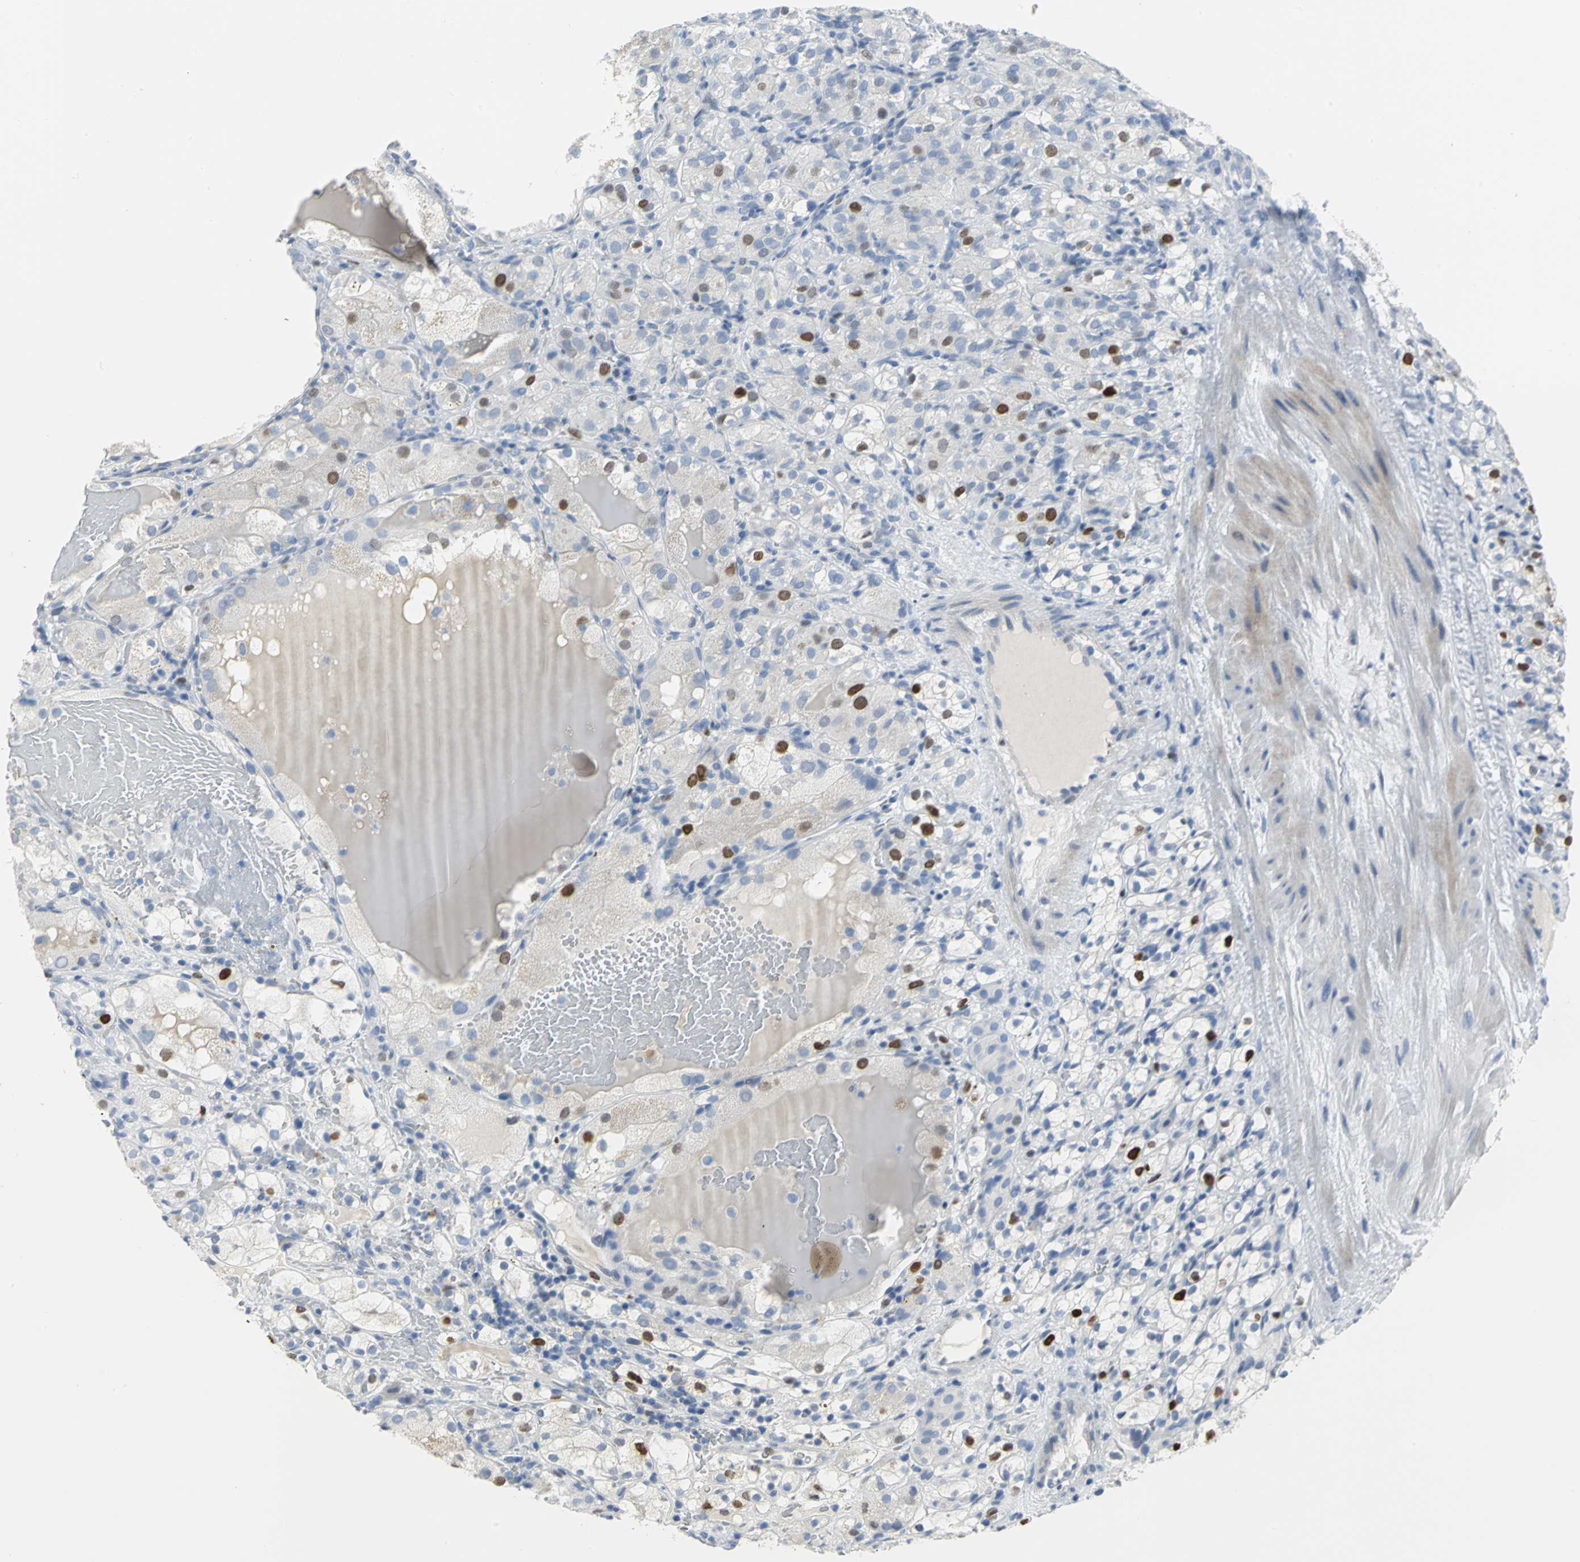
{"staining": {"intensity": "moderate", "quantity": "<25%", "location": "nuclear"}, "tissue": "renal cancer", "cell_type": "Tumor cells", "image_type": "cancer", "snomed": [{"axis": "morphology", "description": "Normal tissue, NOS"}, {"axis": "morphology", "description": "Adenocarcinoma, NOS"}, {"axis": "topography", "description": "Kidney"}], "caption": "There is low levels of moderate nuclear positivity in tumor cells of adenocarcinoma (renal), as demonstrated by immunohistochemical staining (brown color).", "gene": "MCM3", "patient": {"sex": "male", "age": 61}}